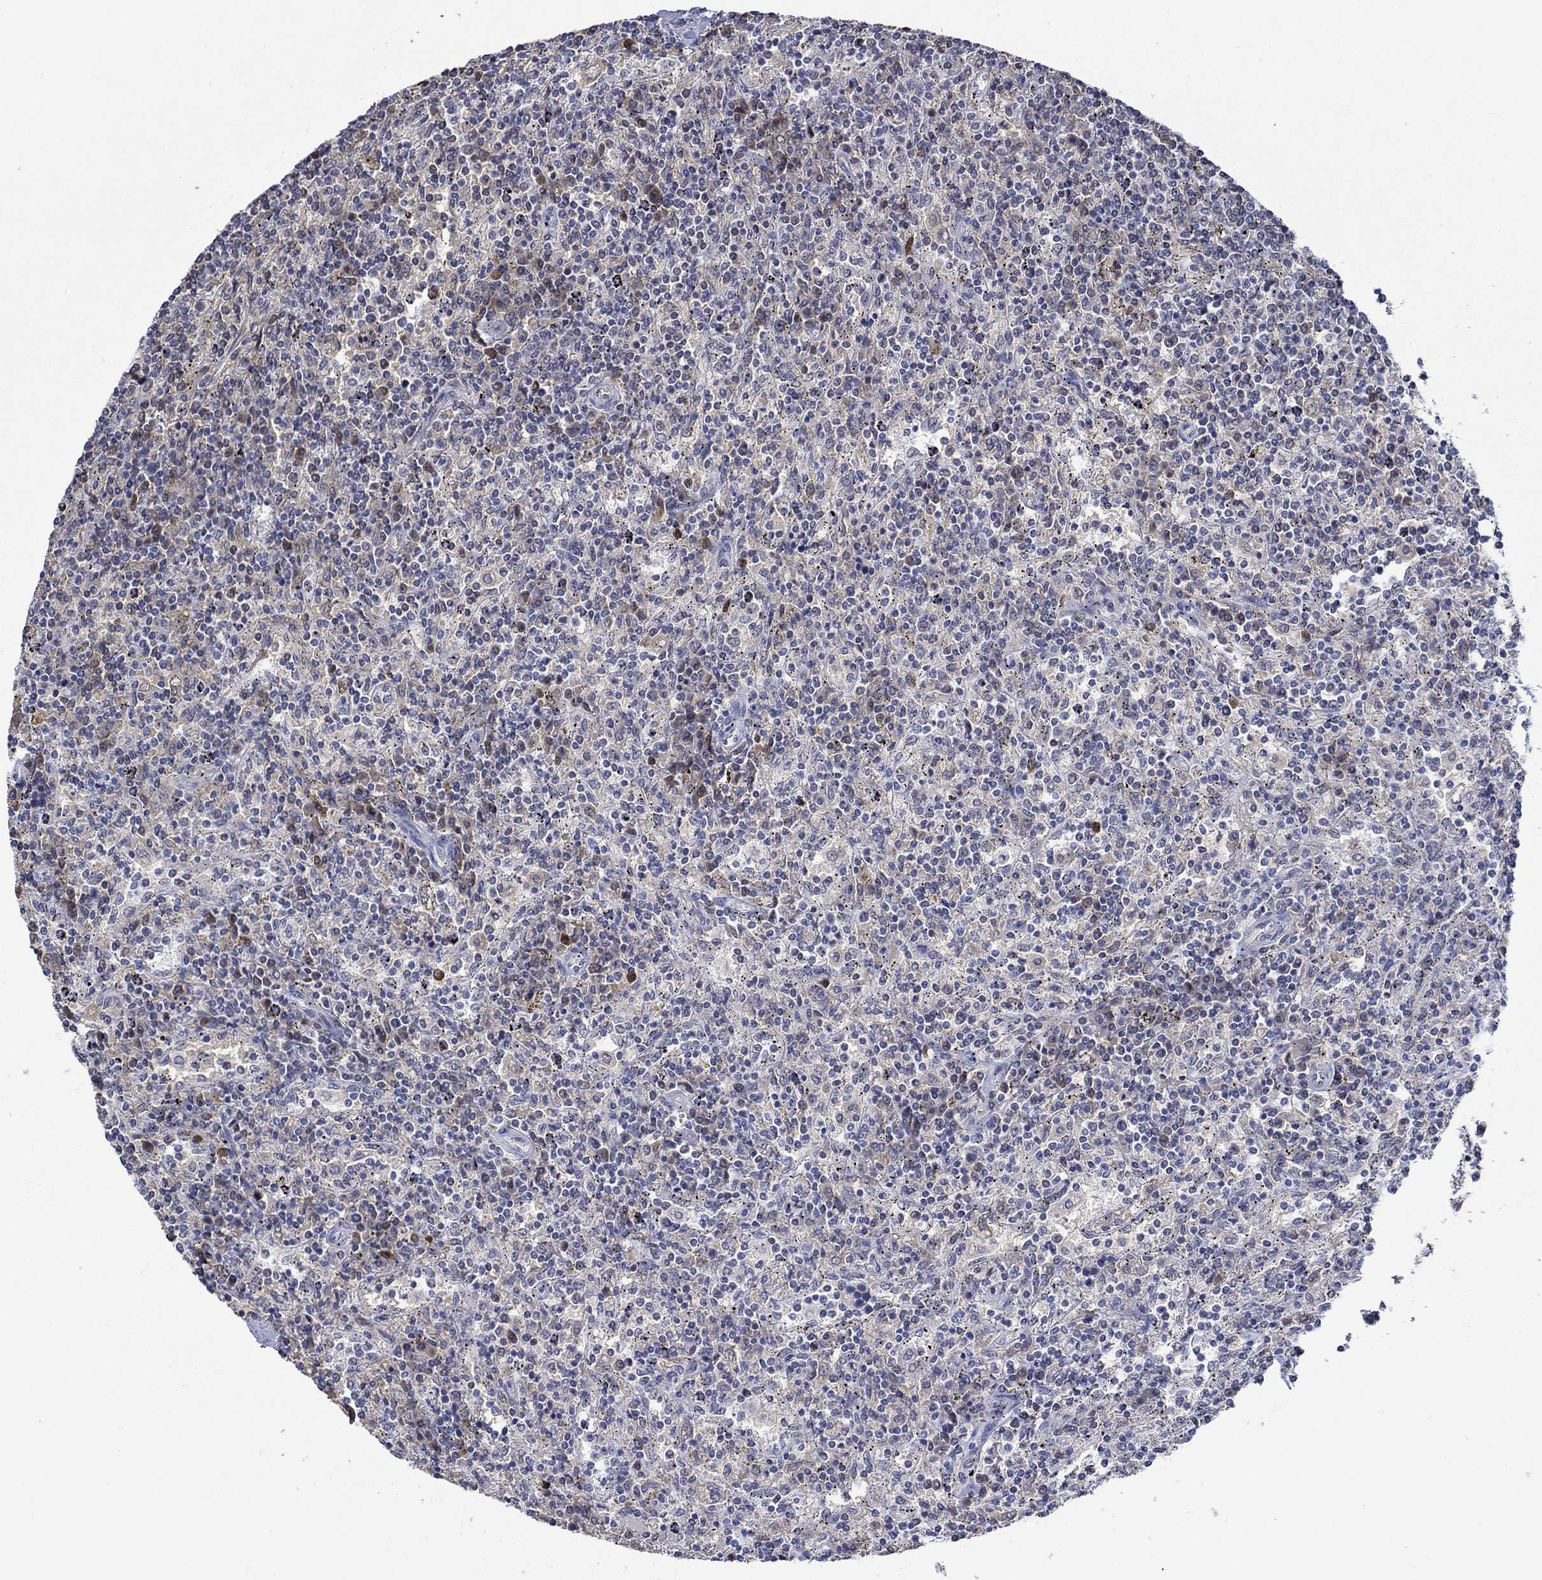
{"staining": {"intensity": "negative", "quantity": "none", "location": "none"}, "tissue": "lymphoma", "cell_type": "Tumor cells", "image_type": "cancer", "snomed": [{"axis": "morphology", "description": "Malignant lymphoma, non-Hodgkin's type, Low grade"}, {"axis": "topography", "description": "Lymph node"}], "caption": "High power microscopy histopathology image of an immunohistochemistry (IHC) image of lymphoma, revealing no significant staining in tumor cells.", "gene": "WASF1", "patient": {"sex": "male", "age": 52}}